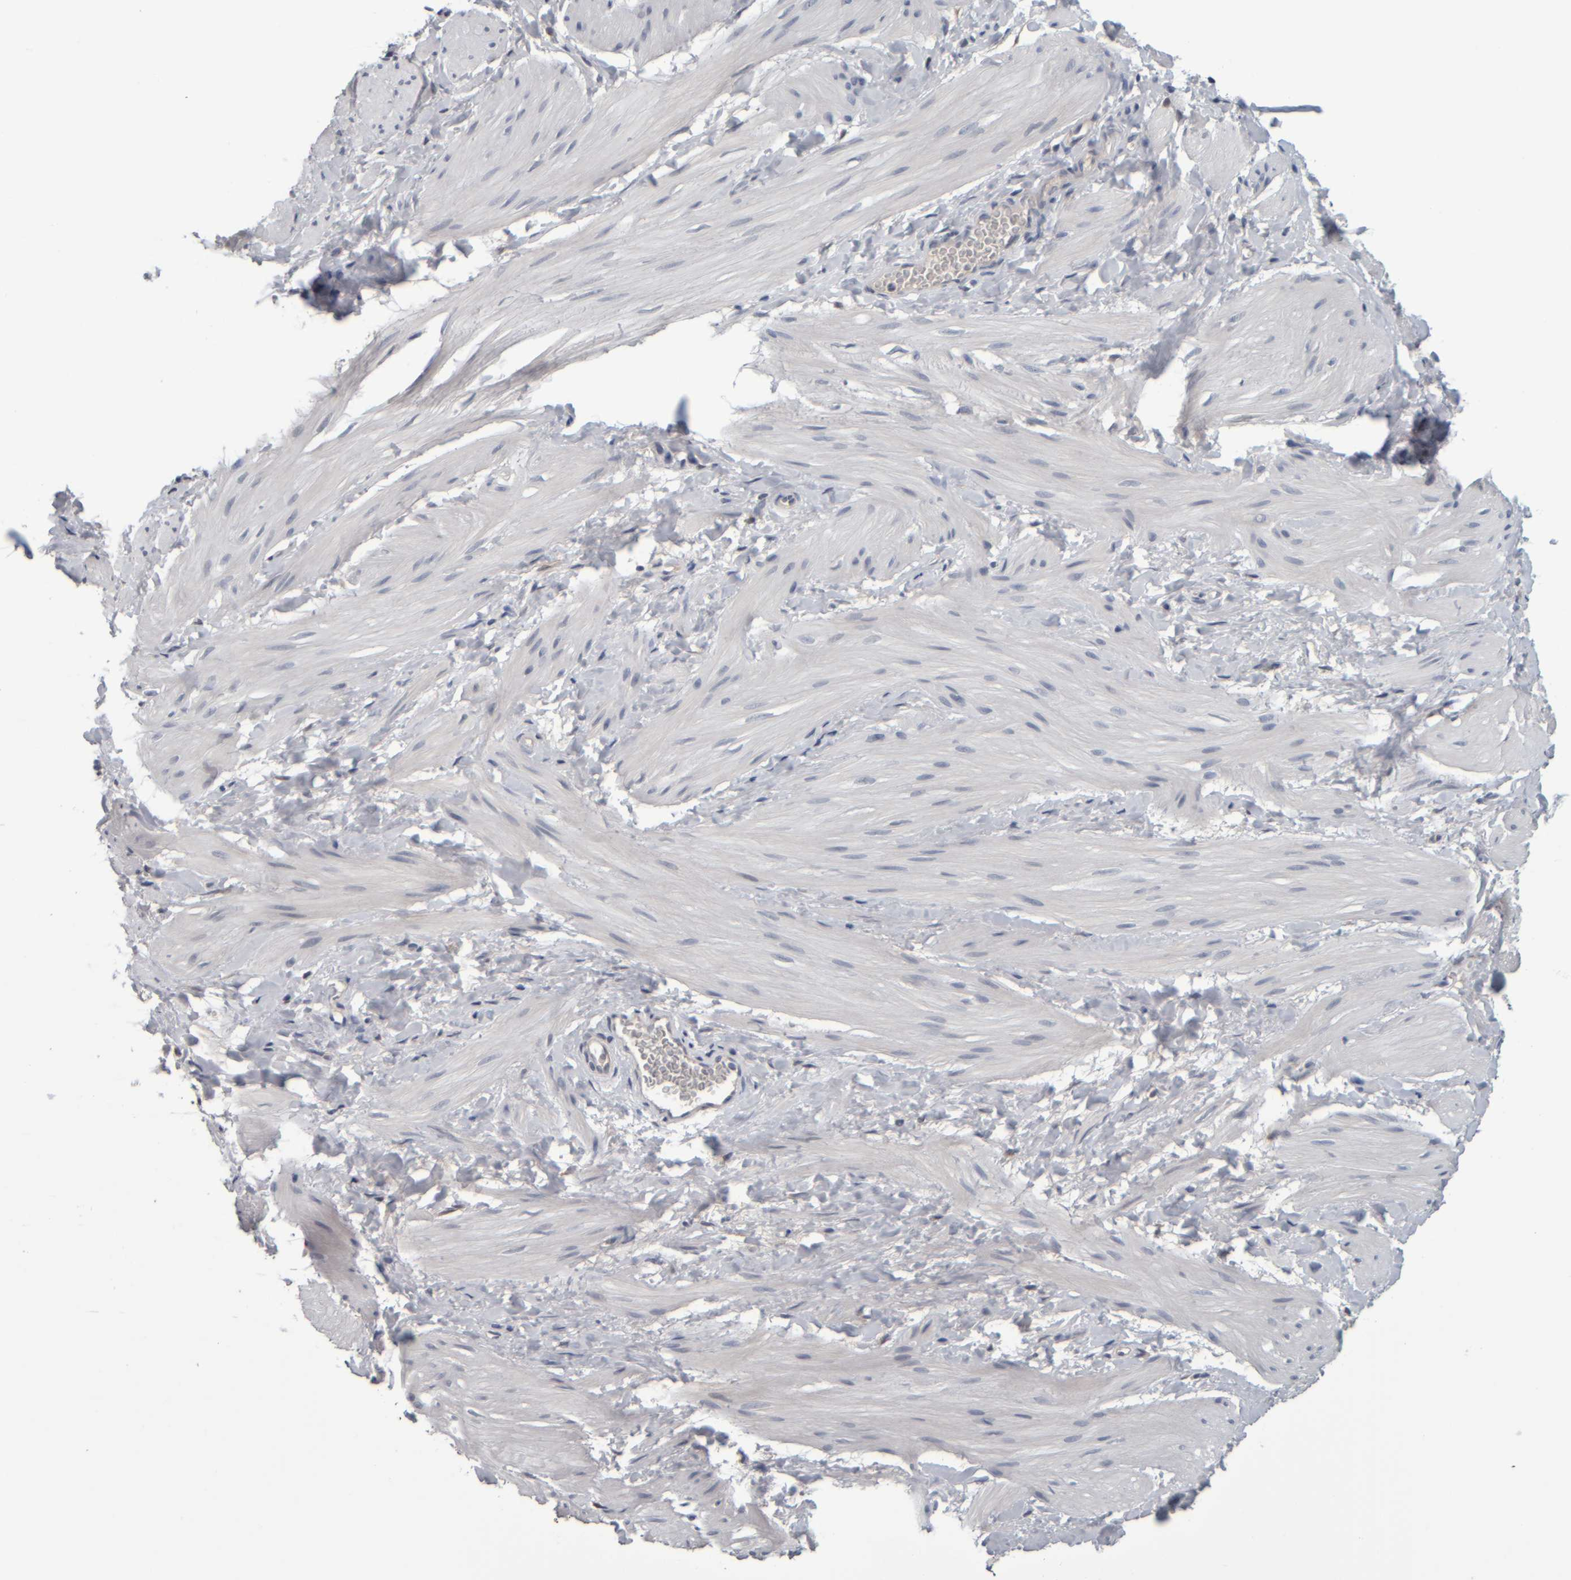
{"staining": {"intensity": "negative", "quantity": "none", "location": "none"}, "tissue": "smooth muscle", "cell_type": "Smooth muscle cells", "image_type": "normal", "snomed": [{"axis": "morphology", "description": "Normal tissue, NOS"}, {"axis": "topography", "description": "Smooth muscle"}], "caption": "The immunohistochemistry histopathology image has no significant positivity in smooth muscle cells of smooth muscle.", "gene": "COL14A1", "patient": {"sex": "male", "age": 16}}